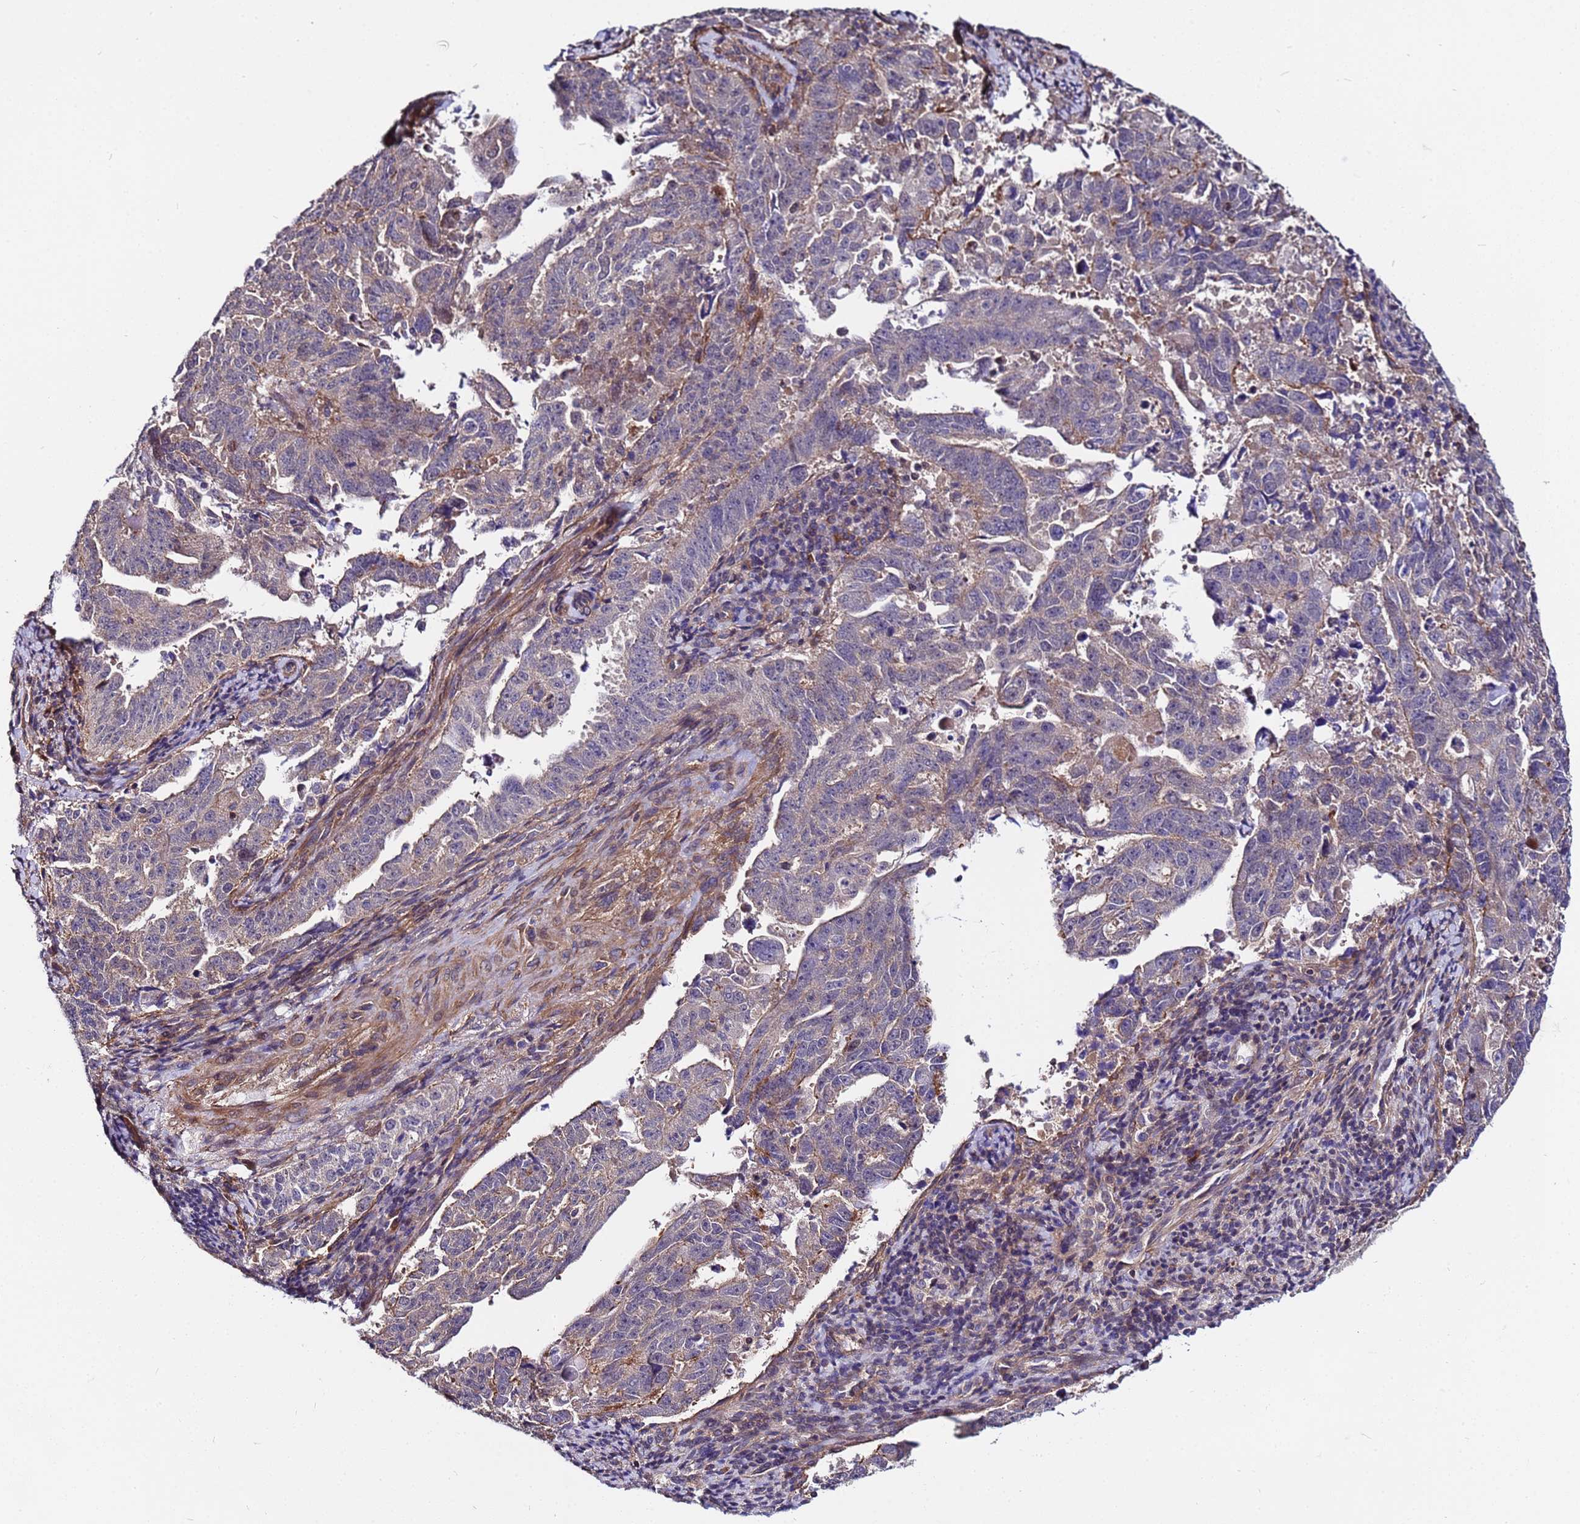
{"staining": {"intensity": "weak", "quantity": "<25%", "location": "cytoplasmic/membranous"}, "tissue": "endometrial cancer", "cell_type": "Tumor cells", "image_type": "cancer", "snomed": [{"axis": "morphology", "description": "Adenocarcinoma, NOS"}, {"axis": "topography", "description": "Endometrium"}], "caption": "A high-resolution histopathology image shows immunohistochemistry (IHC) staining of endometrial cancer (adenocarcinoma), which shows no significant positivity in tumor cells.", "gene": "STK38", "patient": {"sex": "female", "age": 65}}